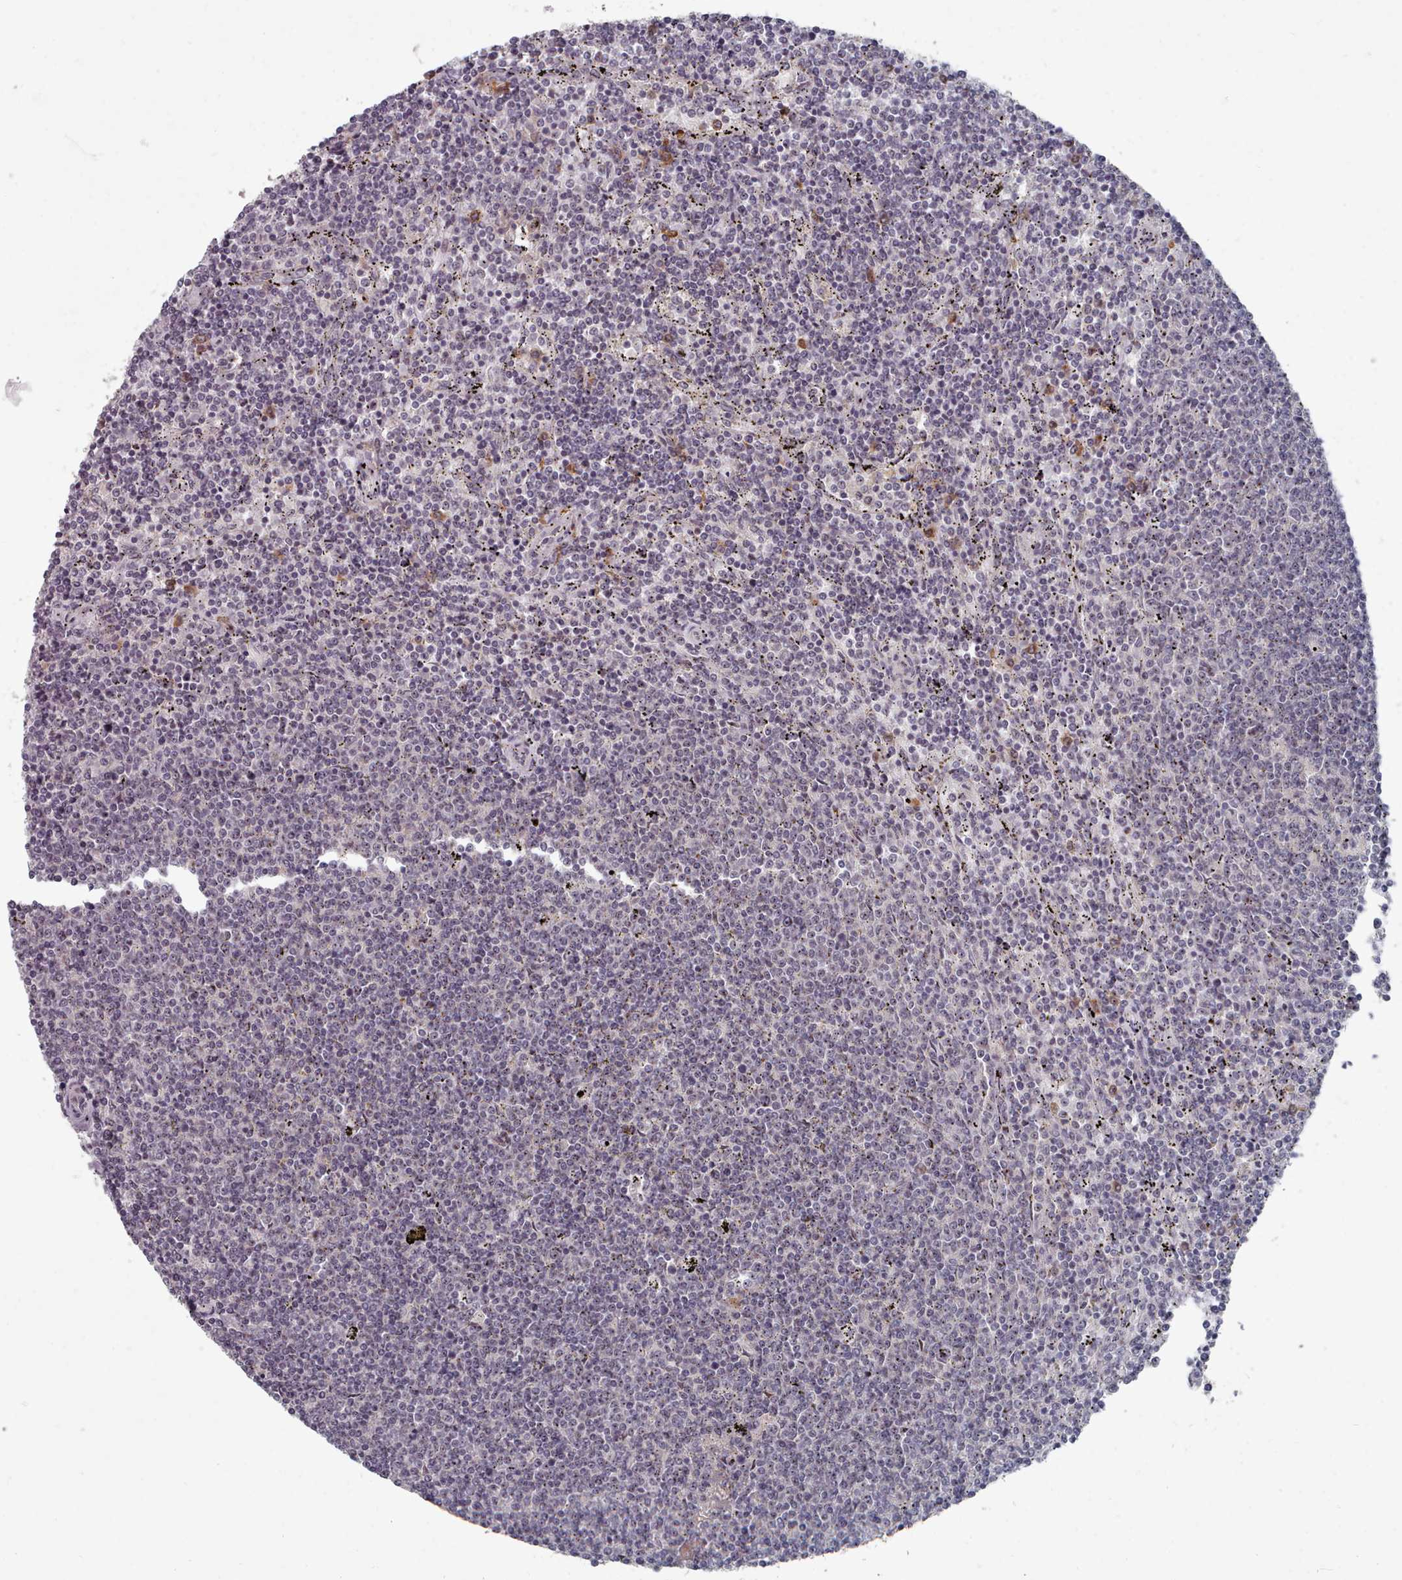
{"staining": {"intensity": "negative", "quantity": "none", "location": "none"}, "tissue": "lymphoma", "cell_type": "Tumor cells", "image_type": "cancer", "snomed": [{"axis": "morphology", "description": "Malignant lymphoma, non-Hodgkin's type, Low grade"}, {"axis": "topography", "description": "Spleen"}], "caption": "Immunohistochemical staining of human lymphoma displays no significant staining in tumor cells. Nuclei are stained in blue.", "gene": "COL8A2", "patient": {"sex": "female", "age": 50}}